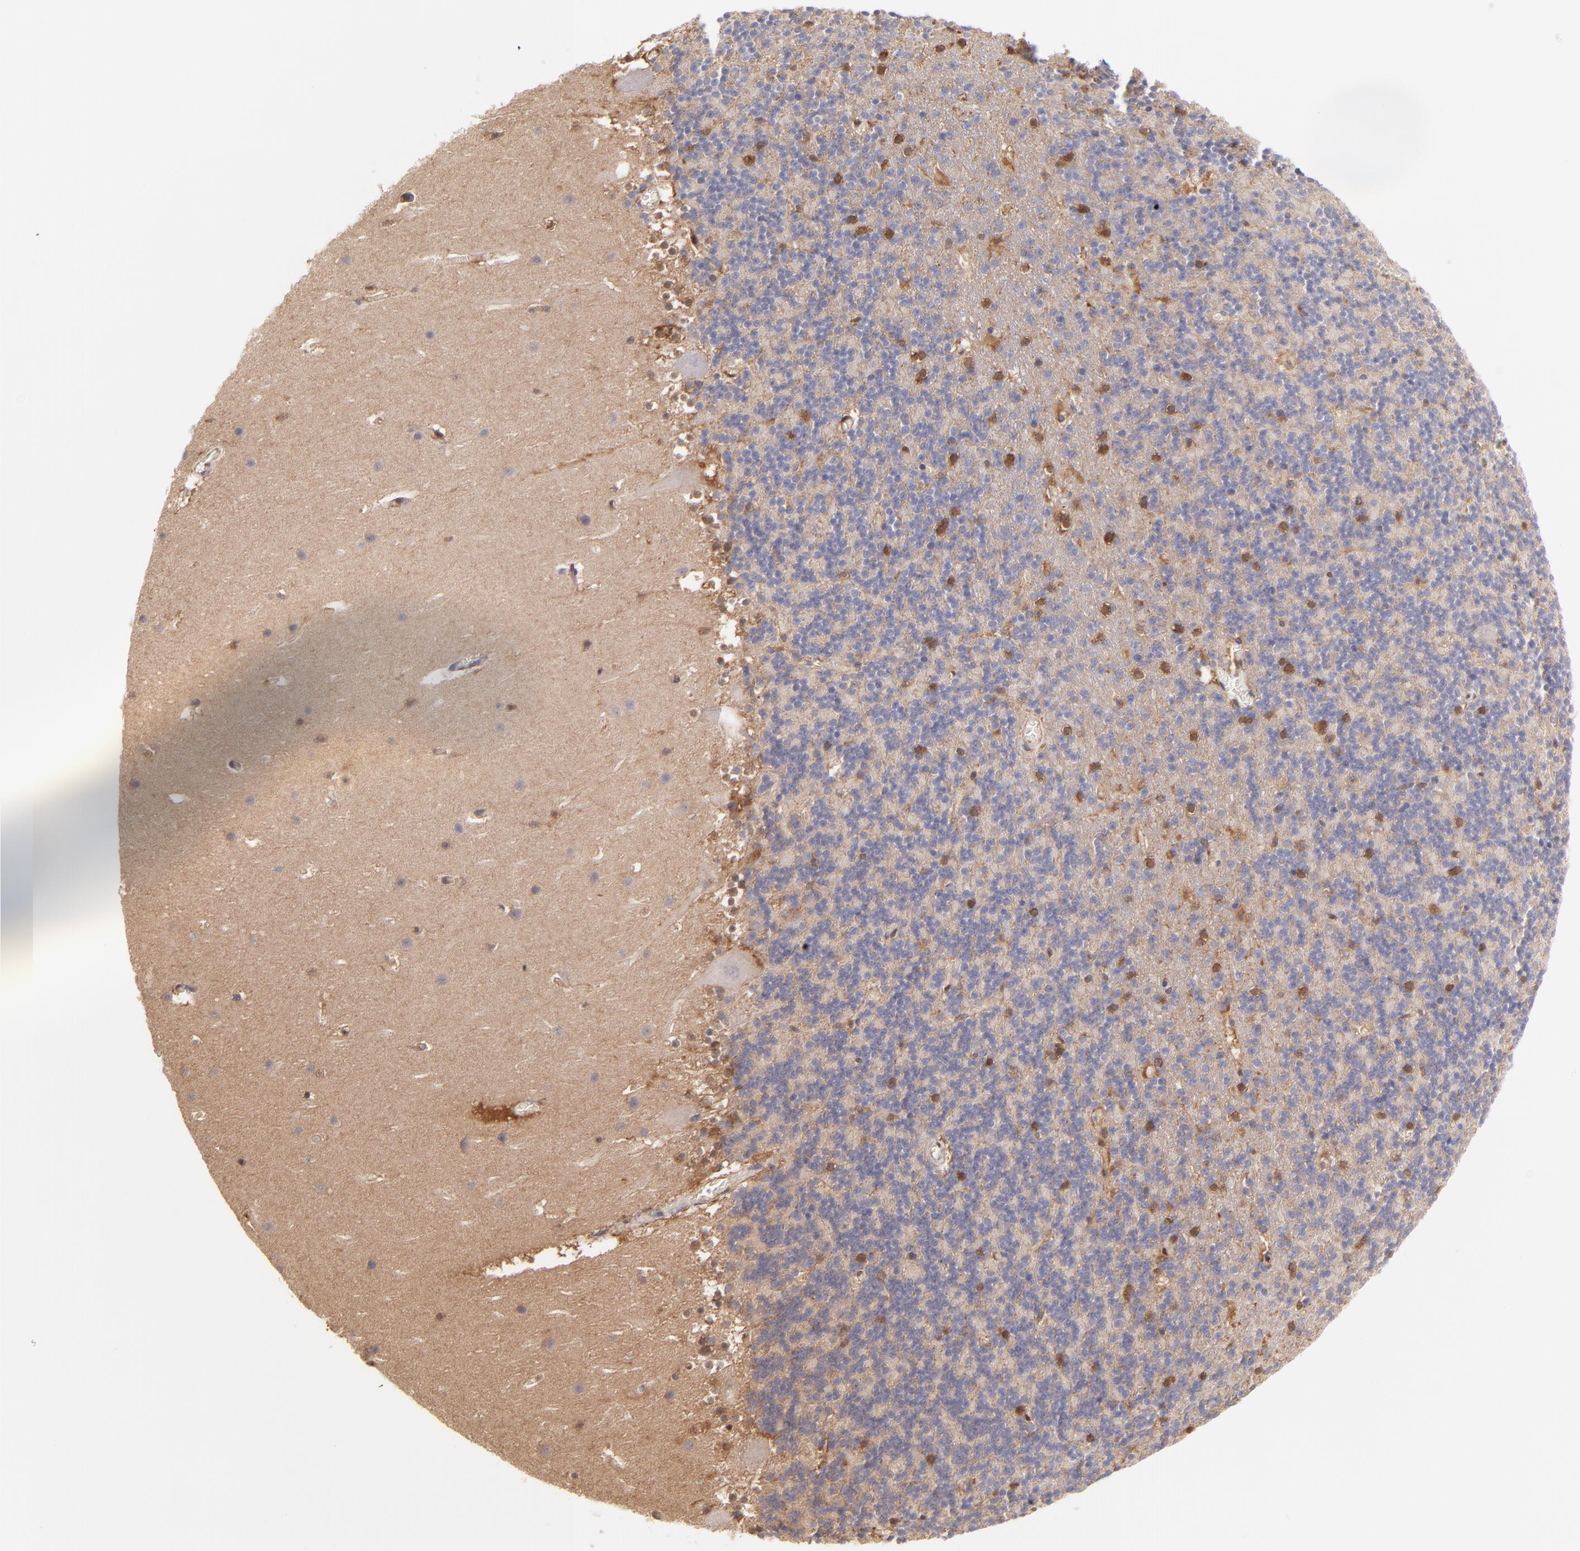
{"staining": {"intensity": "moderate", "quantity": "<25%", "location": "cytoplasmic/membranous,nuclear"}, "tissue": "cerebellum", "cell_type": "Cells in granular layer", "image_type": "normal", "snomed": [{"axis": "morphology", "description": "Normal tissue, NOS"}, {"axis": "topography", "description": "Cerebellum"}], "caption": "Immunohistochemistry (IHC) staining of normal cerebellum, which reveals low levels of moderate cytoplasmic/membranous,nuclear positivity in approximately <25% of cells in granular layer indicating moderate cytoplasmic/membranous,nuclear protein expression. The staining was performed using DAB (brown) for protein detection and nuclei were counterstained in hematoxylin (blue).", "gene": "HYAL1", "patient": {"sex": "male", "age": 45}}